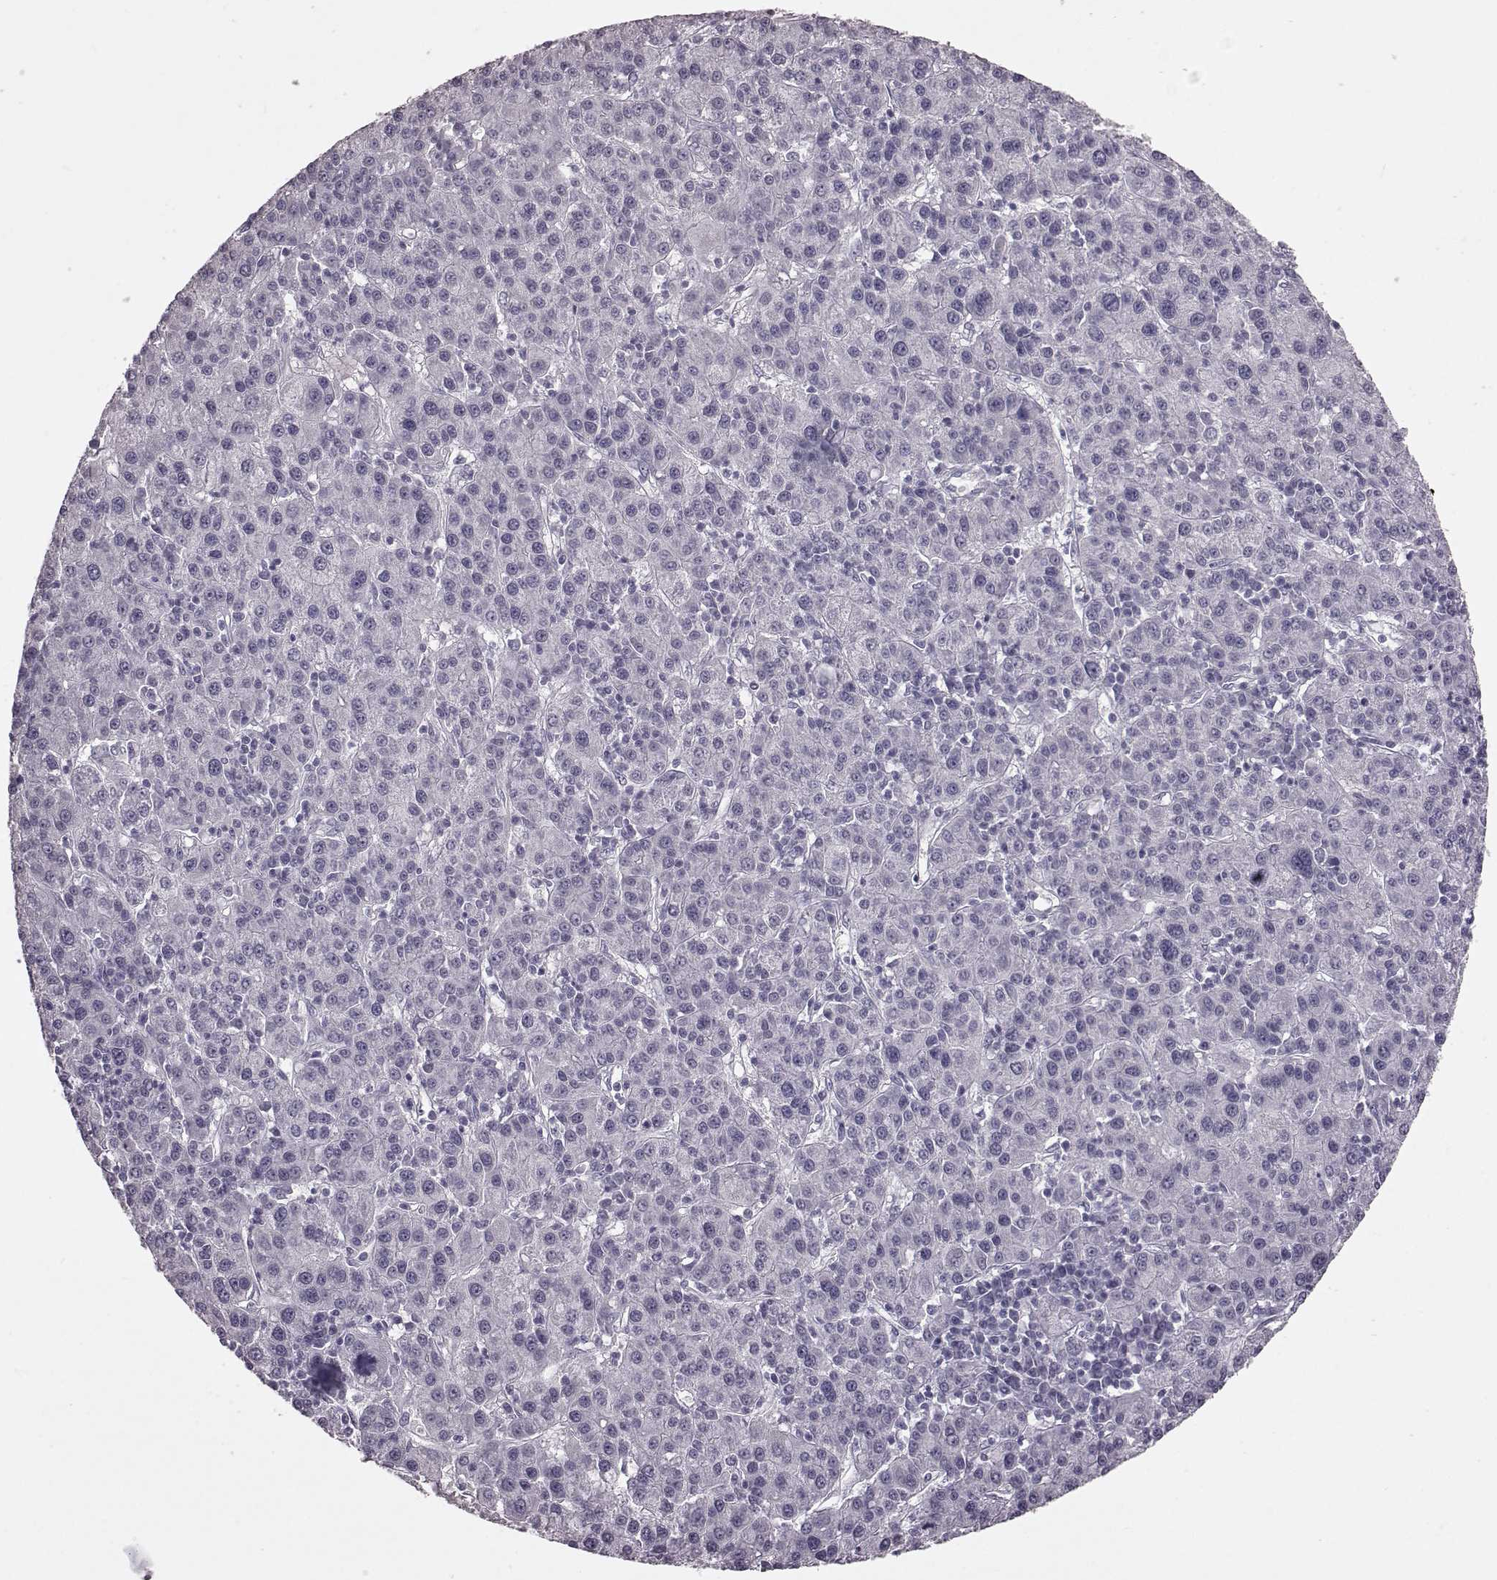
{"staining": {"intensity": "negative", "quantity": "none", "location": "none"}, "tissue": "liver cancer", "cell_type": "Tumor cells", "image_type": "cancer", "snomed": [{"axis": "morphology", "description": "Carcinoma, Hepatocellular, NOS"}, {"axis": "topography", "description": "Liver"}], "caption": "Tumor cells show no significant protein expression in liver cancer.", "gene": "CRYBA2", "patient": {"sex": "female", "age": 60}}